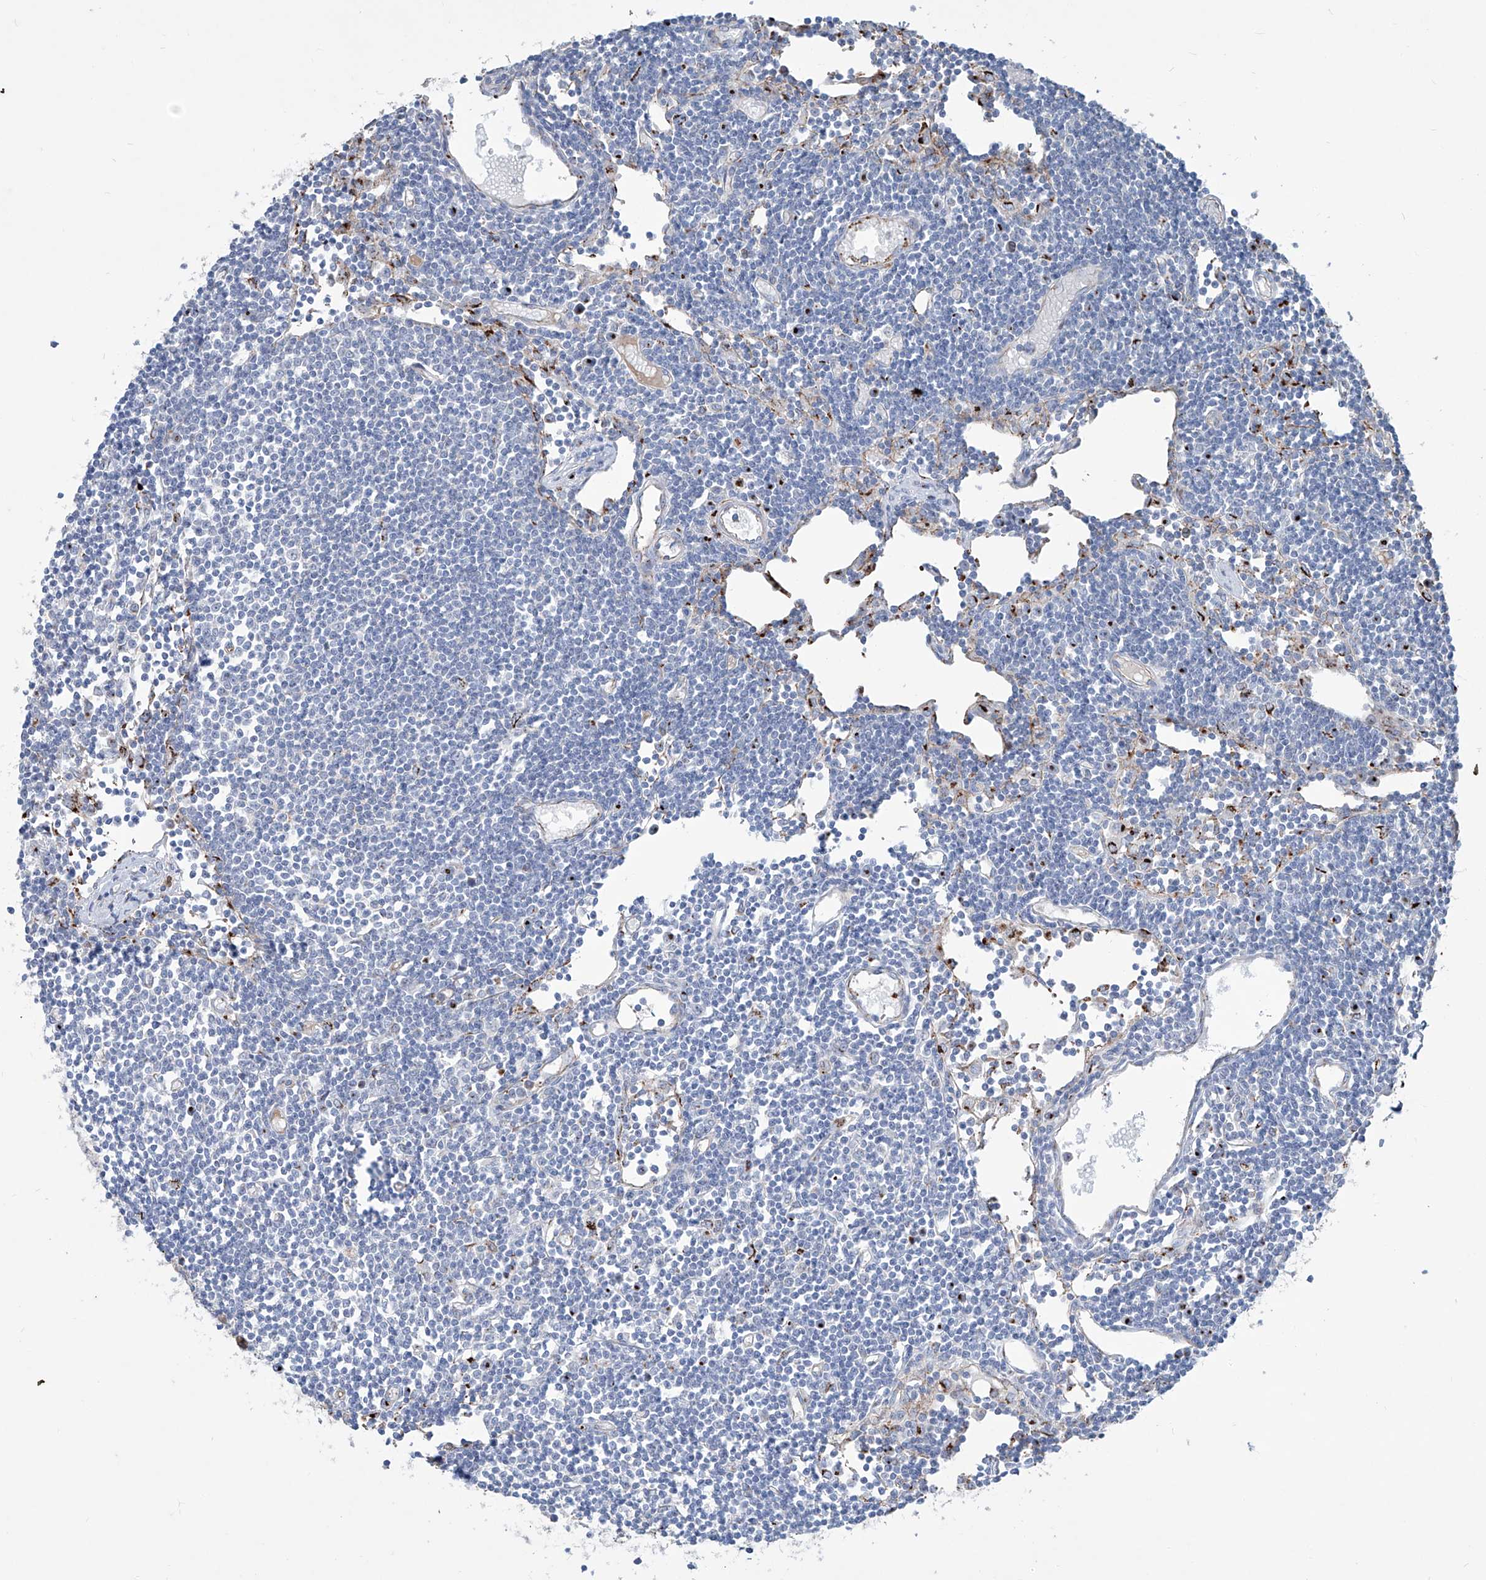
{"staining": {"intensity": "moderate", "quantity": "<25%", "location": "cytoplasmic/membranous"}, "tissue": "lymph node", "cell_type": "Germinal center cells", "image_type": "normal", "snomed": [{"axis": "morphology", "description": "Normal tissue, NOS"}, {"axis": "topography", "description": "Lymph node"}], "caption": "Protein analysis of unremarkable lymph node shows moderate cytoplasmic/membranous staining in about <25% of germinal center cells.", "gene": "CDH5", "patient": {"sex": "female", "age": 11}}